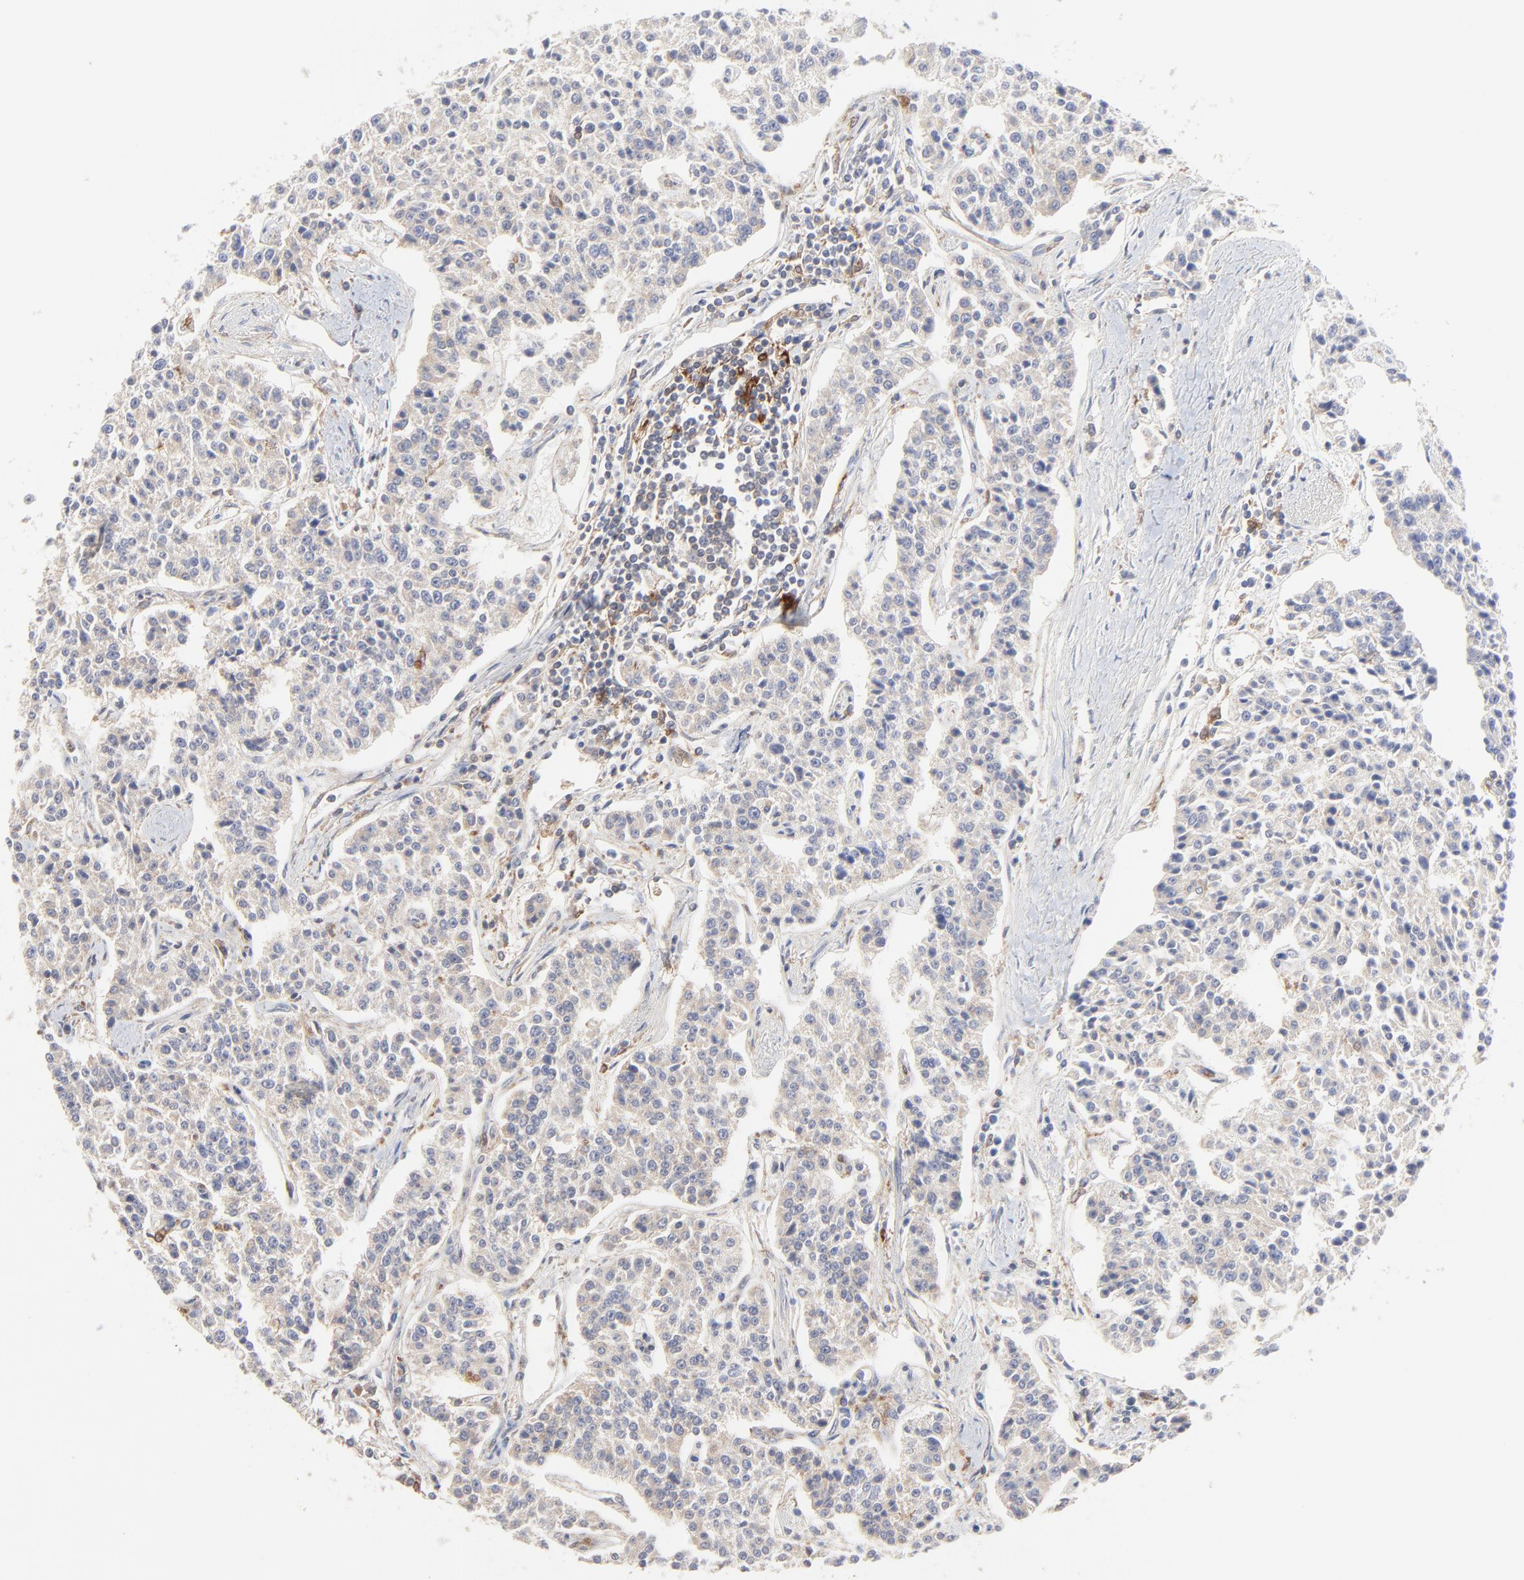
{"staining": {"intensity": "weak", "quantity": ">75%", "location": "cytoplasmic/membranous"}, "tissue": "carcinoid", "cell_type": "Tumor cells", "image_type": "cancer", "snomed": [{"axis": "morphology", "description": "Carcinoid, malignant, NOS"}, {"axis": "topography", "description": "Stomach"}], "caption": "This is a photomicrograph of immunohistochemistry staining of carcinoid, which shows weak expression in the cytoplasmic/membranous of tumor cells.", "gene": "RAB9A", "patient": {"sex": "female", "age": 76}}